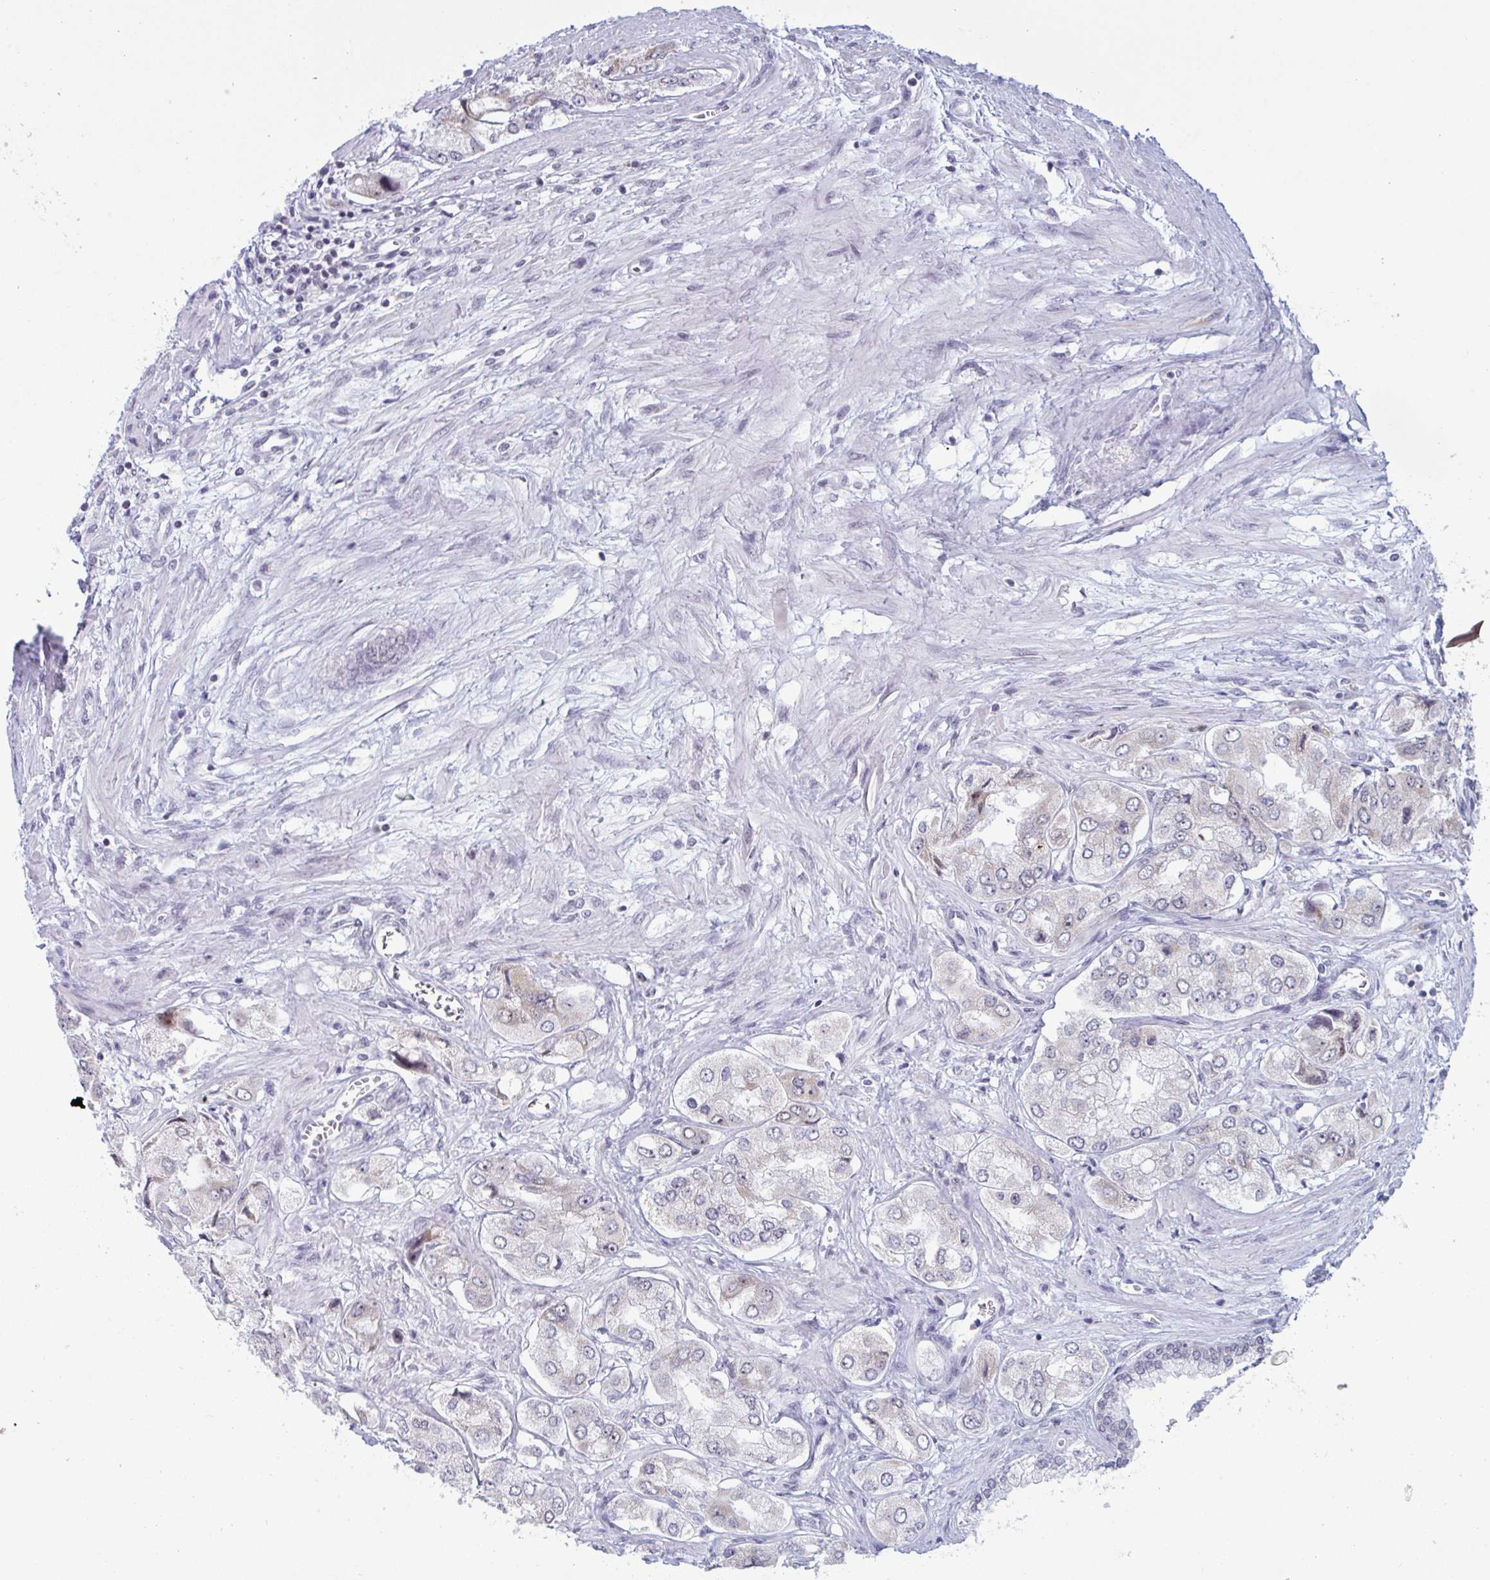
{"staining": {"intensity": "weak", "quantity": "<25%", "location": "cytoplasmic/membranous"}, "tissue": "prostate cancer", "cell_type": "Tumor cells", "image_type": "cancer", "snomed": [{"axis": "morphology", "description": "Adenocarcinoma, Low grade"}, {"axis": "topography", "description": "Prostate"}], "caption": "DAB (3,3'-diaminobenzidine) immunohistochemical staining of prostate cancer demonstrates no significant positivity in tumor cells.", "gene": "TGM6", "patient": {"sex": "male", "age": 69}}